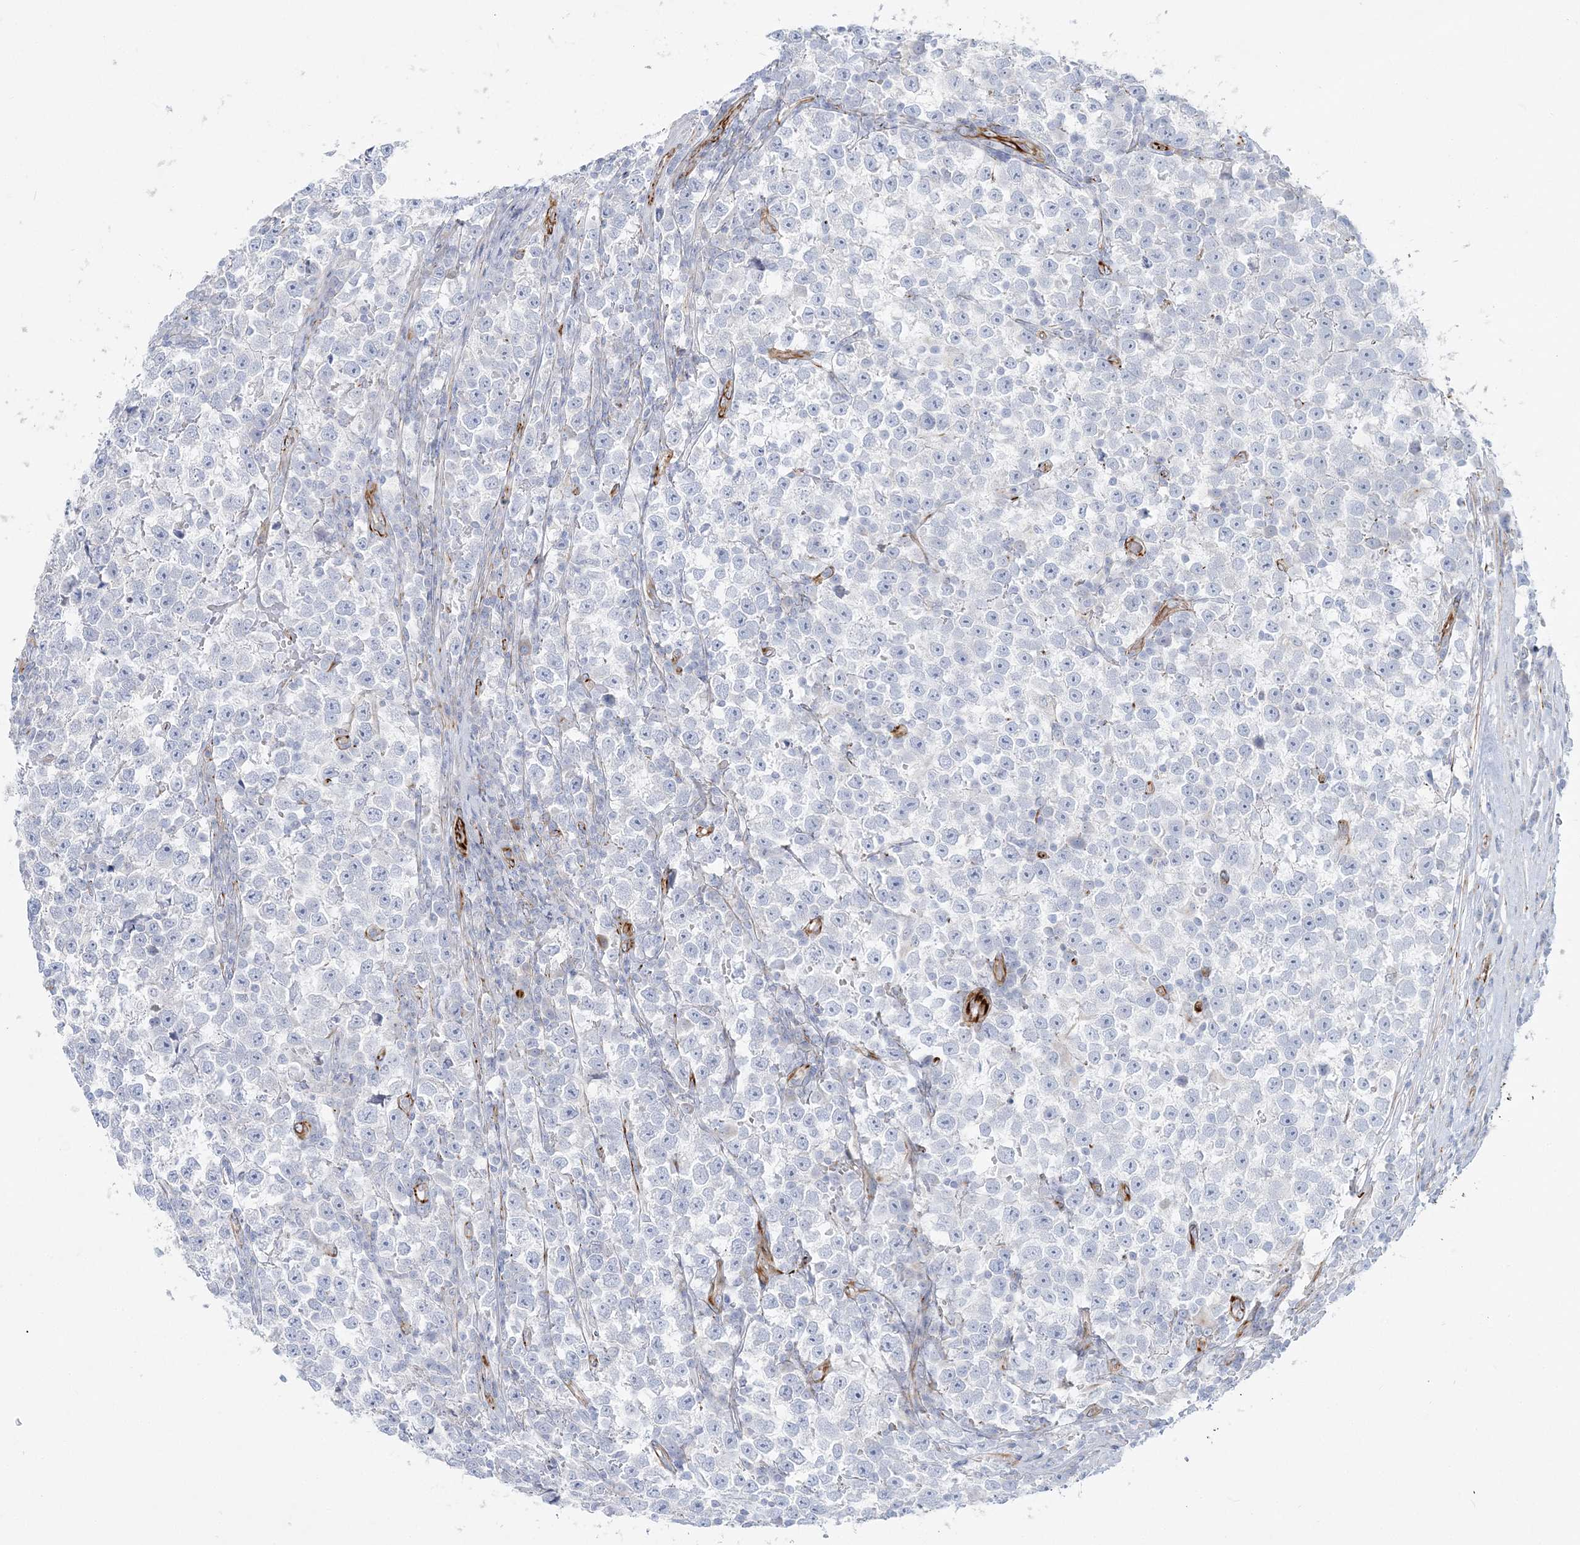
{"staining": {"intensity": "negative", "quantity": "none", "location": "none"}, "tissue": "testis cancer", "cell_type": "Tumor cells", "image_type": "cancer", "snomed": [{"axis": "morphology", "description": "Normal tissue, NOS"}, {"axis": "morphology", "description": "Seminoma, NOS"}, {"axis": "topography", "description": "Testis"}], "caption": "IHC histopathology image of human testis seminoma stained for a protein (brown), which displays no expression in tumor cells.", "gene": "PPIL6", "patient": {"sex": "male", "age": 43}}